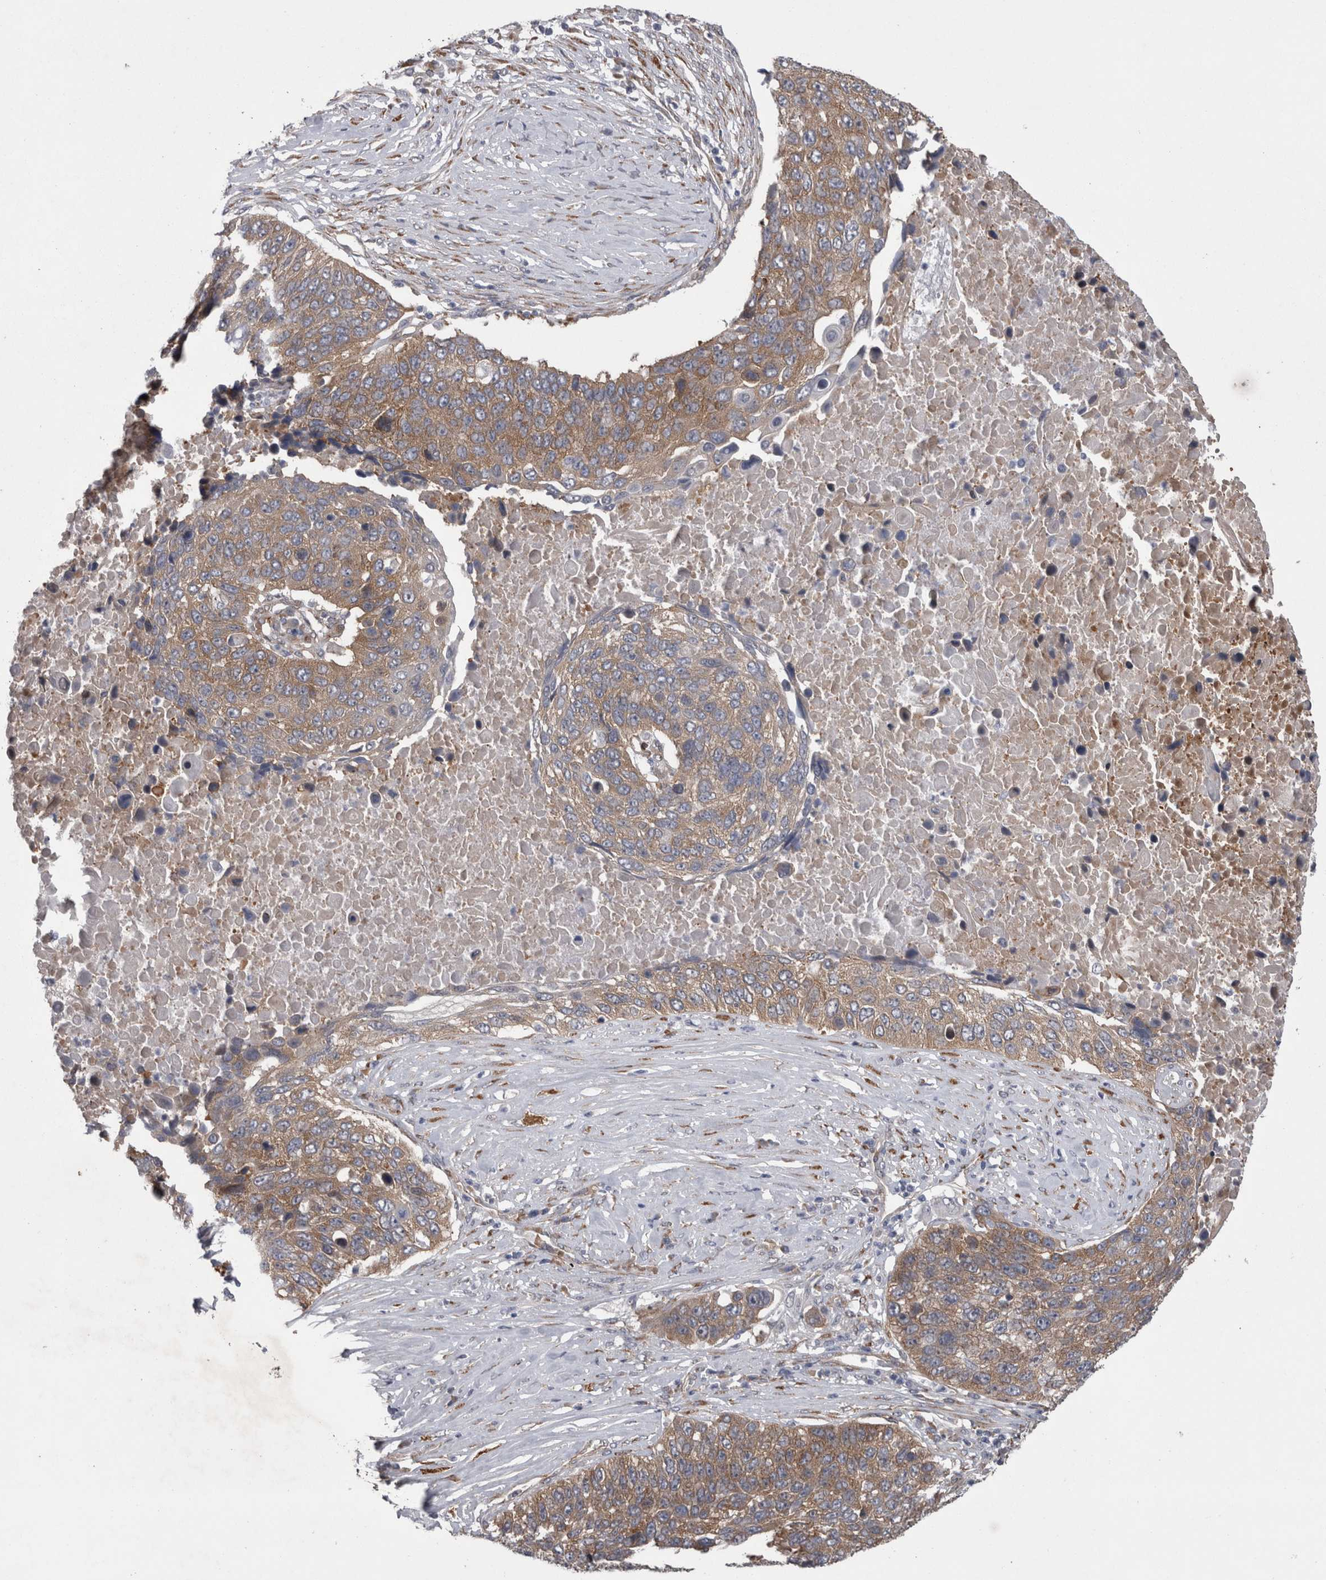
{"staining": {"intensity": "weak", "quantity": ">75%", "location": "cytoplasmic/membranous"}, "tissue": "lung cancer", "cell_type": "Tumor cells", "image_type": "cancer", "snomed": [{"axis": "morphology", "description": "Squamous cell carcinoma, NOS"}, {"axis": "topography", "description": "Lung"}], "caption": "High-power microscopy captured an immunohistochemistry image of lung squamous cell carcinoma, revealing weak cytoplasmic/membranous expression in approximately >75% of tumor cells.", "gene": "DDX6", "patient": {"sex": "male", "age": 66}}